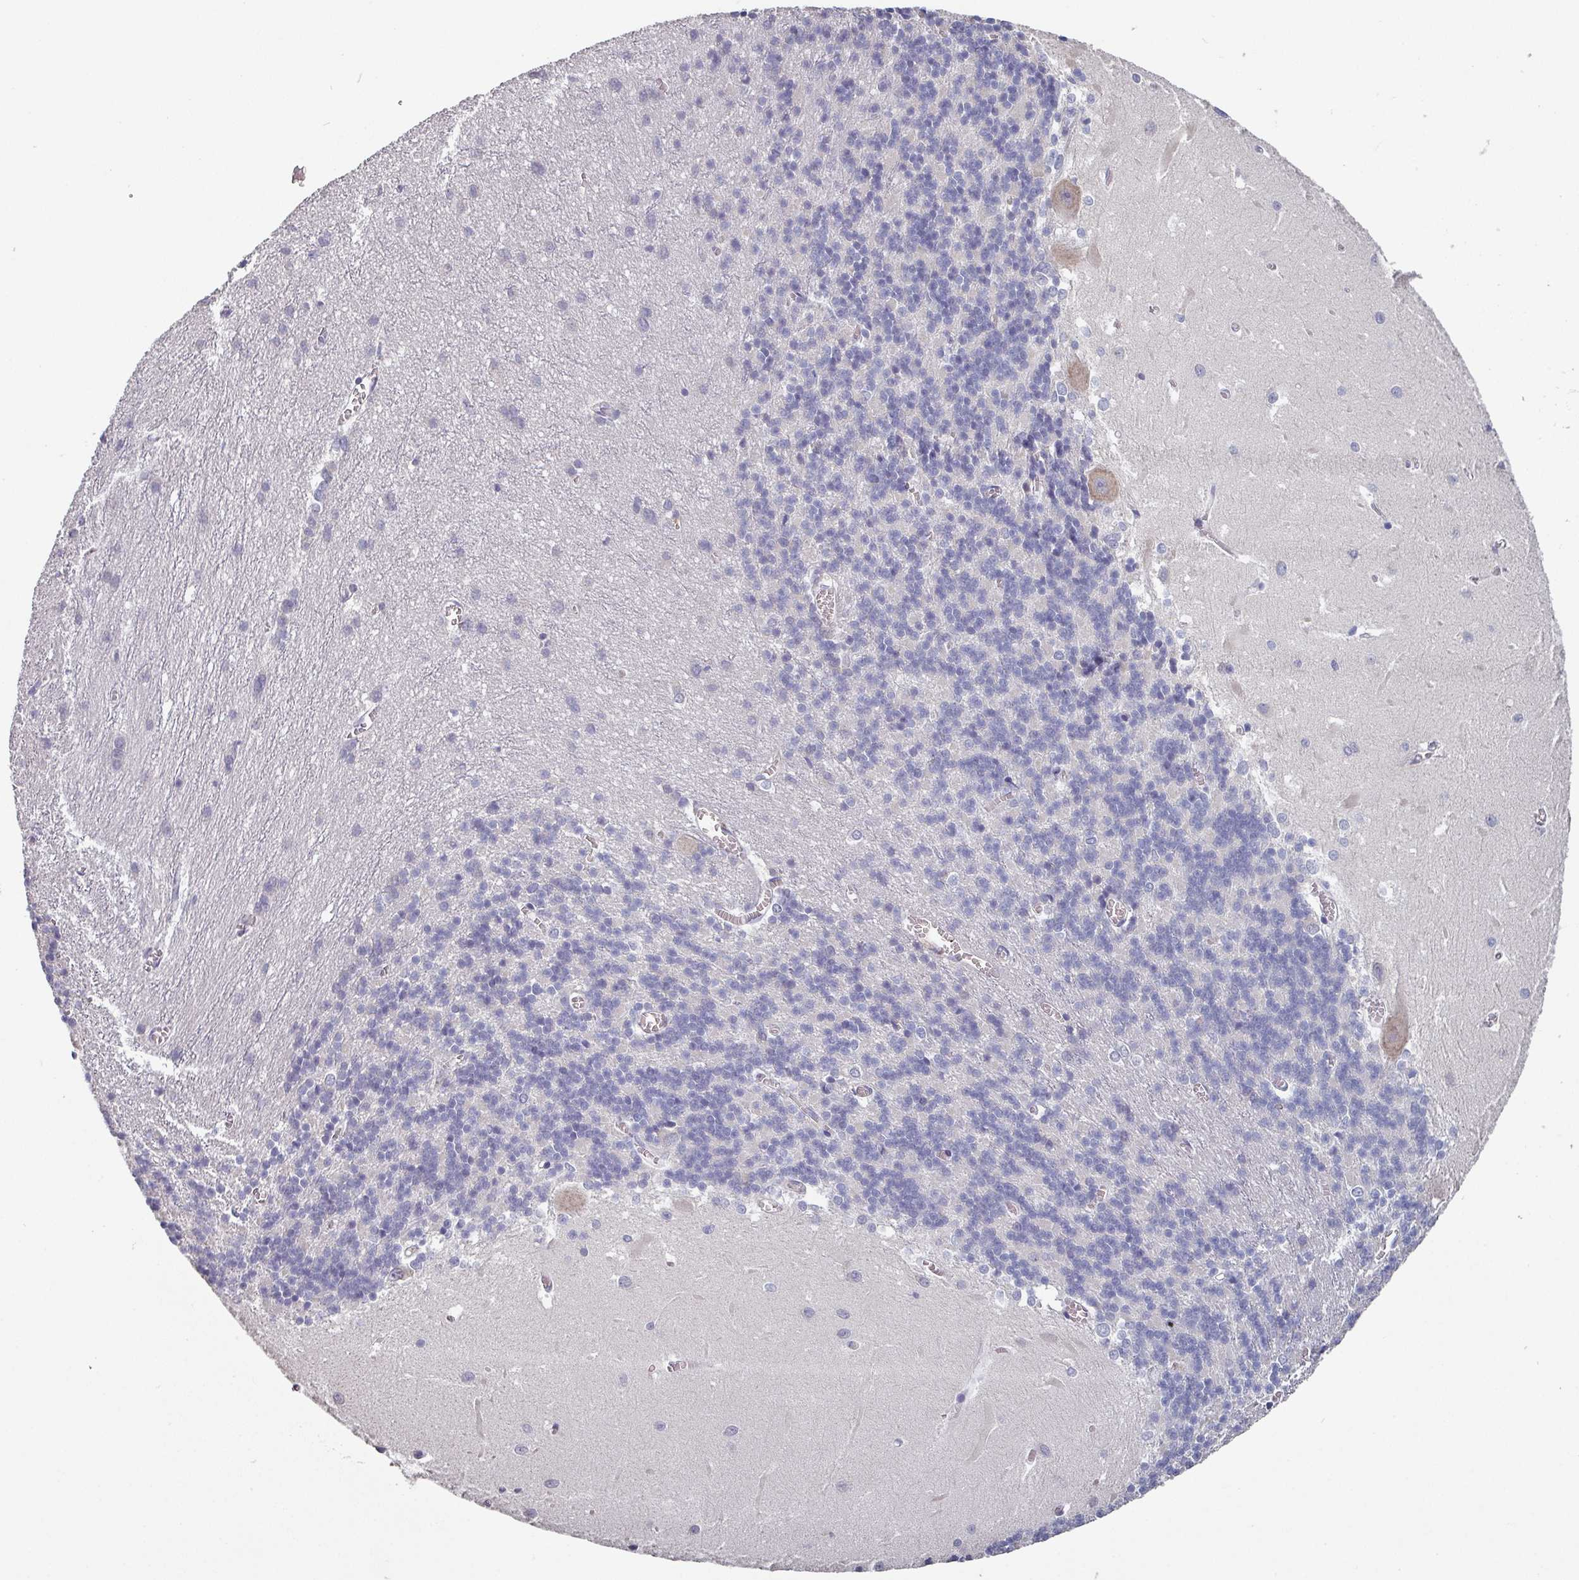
{"staining": {"intensity": "negative", "quantity": "none", "location": "none"}, "tissue": "cerebellum", "cell_type": "Cells in granular layer", "image_type": "normal", "snomed": [{"axis": "morphology", "description": "Normal tissue, NOS"}, {"axis": "topography", "description": "Cerebellum"}], "caption": "Image shows no protein positivity in cells in granular layer of normal cerebellum.", "gene": "PRAMEF7", "patient": {"sex": "male", "age": 37}}